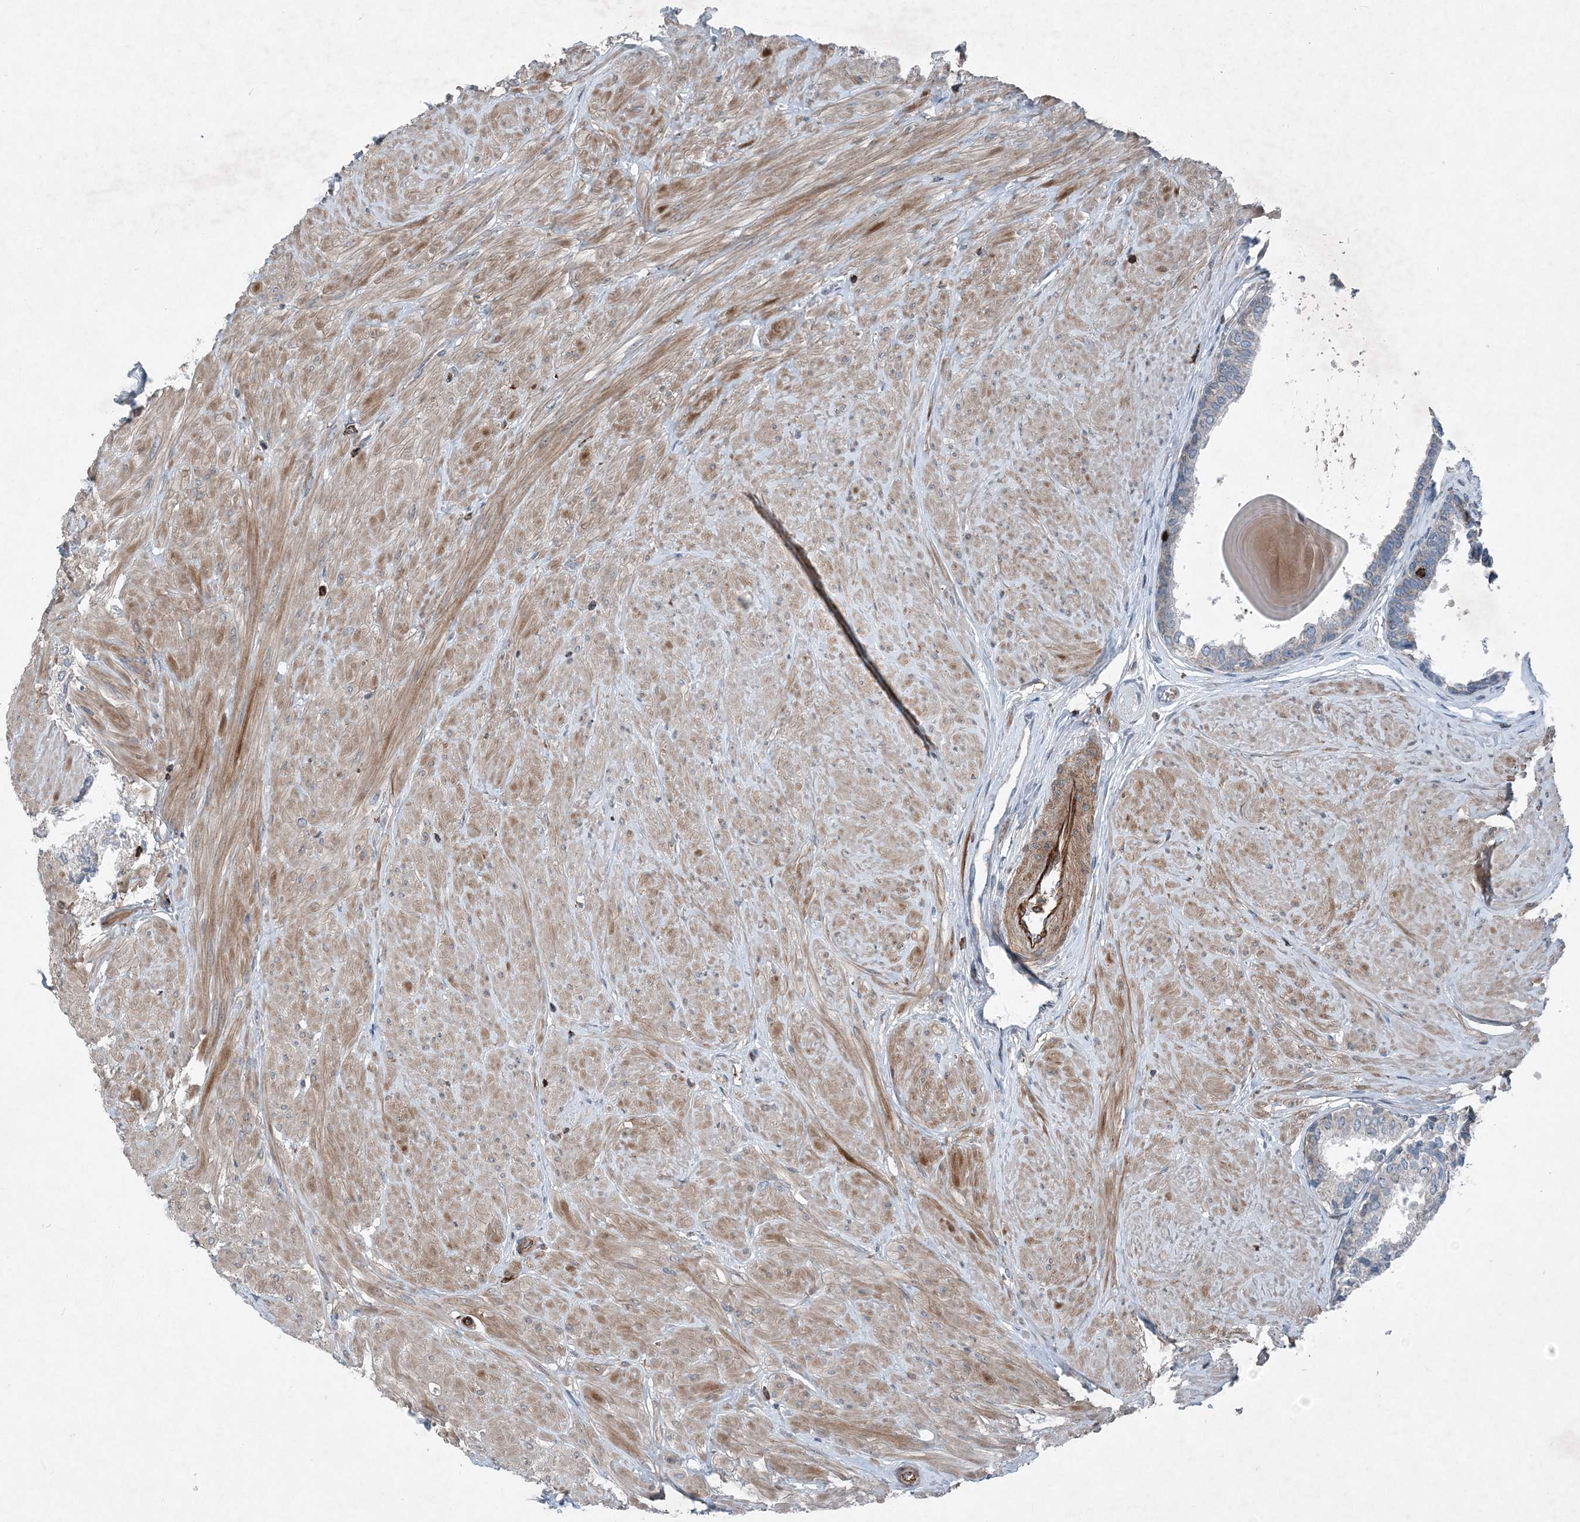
{"staining": {"intensity": "negative", "quantity": "none", "location": "none"}, "tissue": "prostate", "cell_type": "Glandular cells", "image_type": "normal", "snomed": [{"axis": "morphology", "description": "Normal tissue, NOS"}, {"axis": "topography", "description": "Prostate"}], "caption": "High power microscopy photomicrograph of an immunohistochemistry (IHC) photomicrograph of normal prostate, revealing no significant staining in glandular cells.", "gene": "DGUOK", "patient": {"sex": "male", "age": 48}}